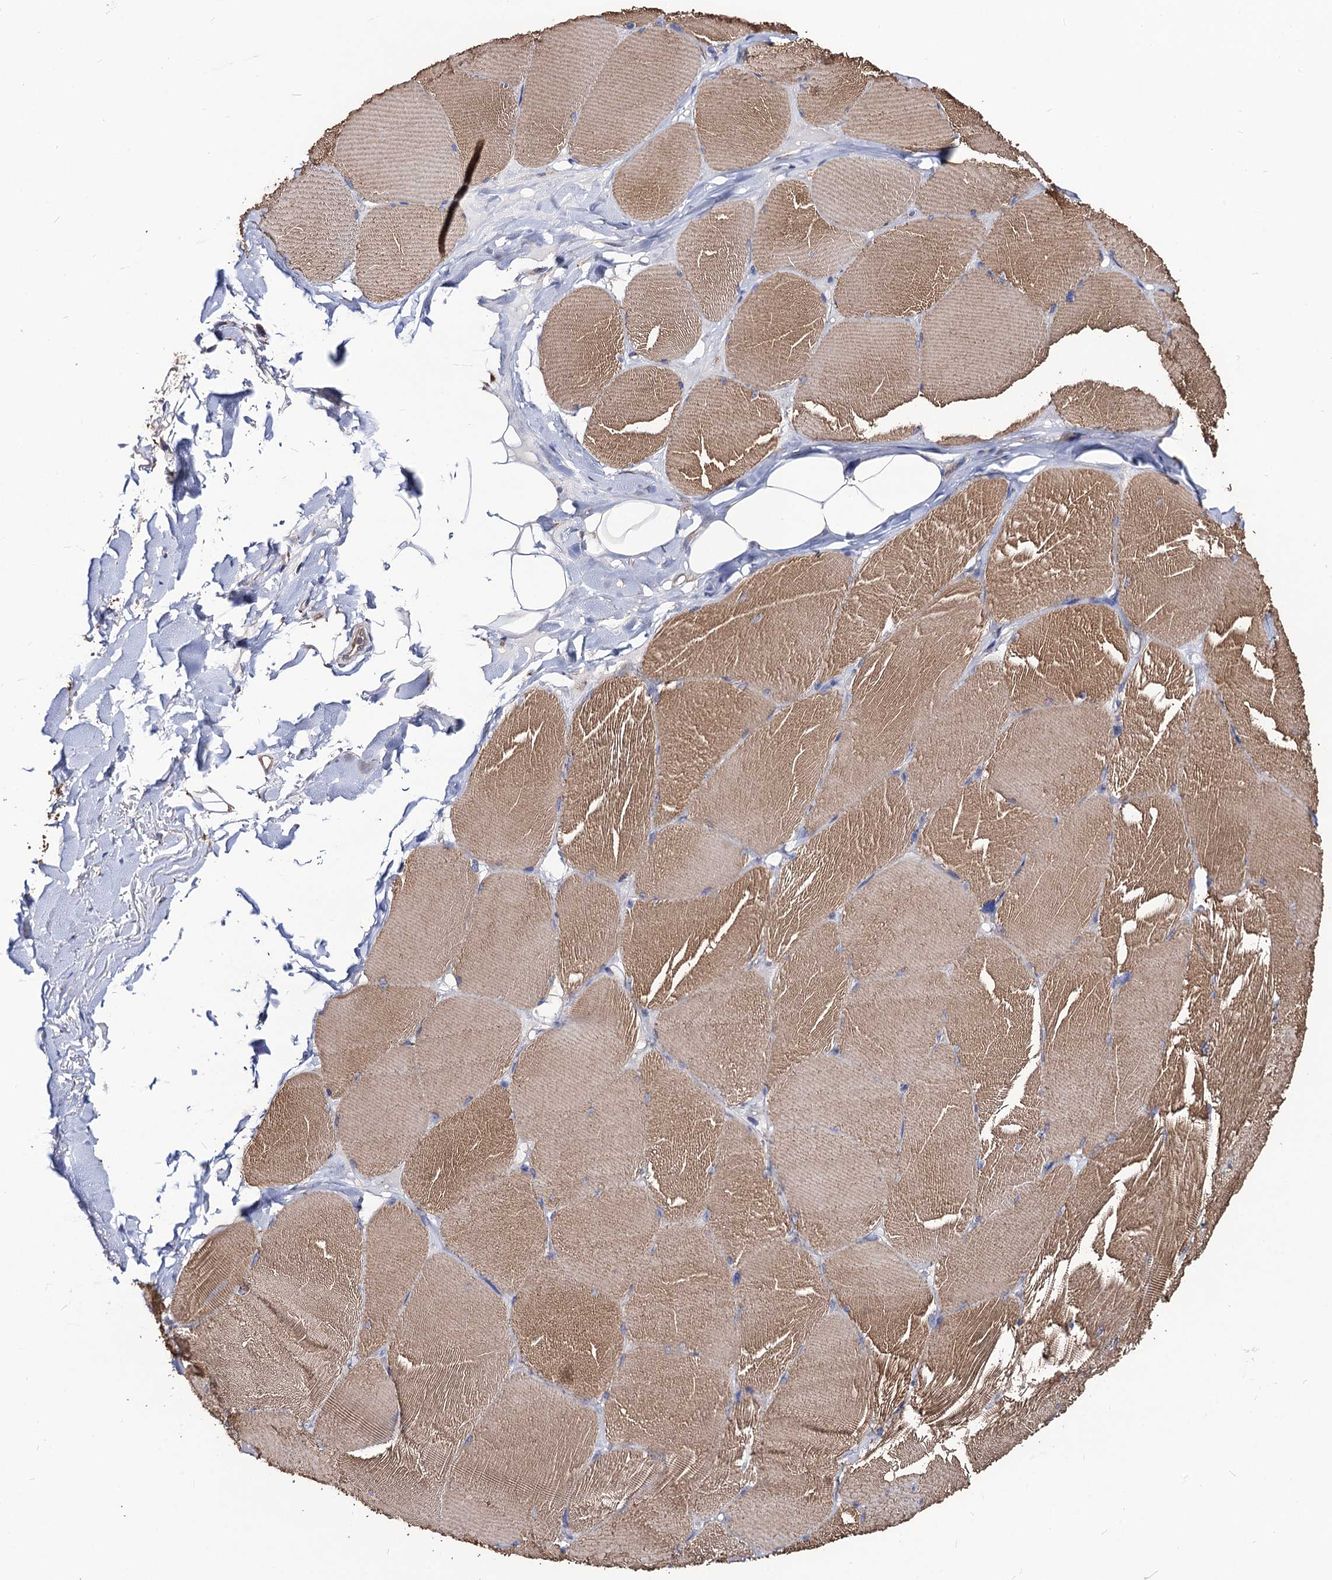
{"staining": {"intensity": "moderate", "quantity": ">75%", "location": "cytoplasmic/membranous"}, "tissue": "skeletal muscle", "cell_type": "Myocytes", "image_type": "normal", "snomed": [{"axis": "morphology", "description": "Normal tissue, NOS"}, {"axis": "topography", "description": "Skin"}, {"axis": "topography", "description": "Skeletal muscle"}], "caption": "Skeletal muscle stained with DAB (3,3'-diaminobenzidine) immunohistochemistry (IHC) exhibits medium levels of moderate cytoplasmic/membranous positivity in about >75% of myocytes.", "gene": "DYDC1", "patient": {"sex": "male", "age": 83}}